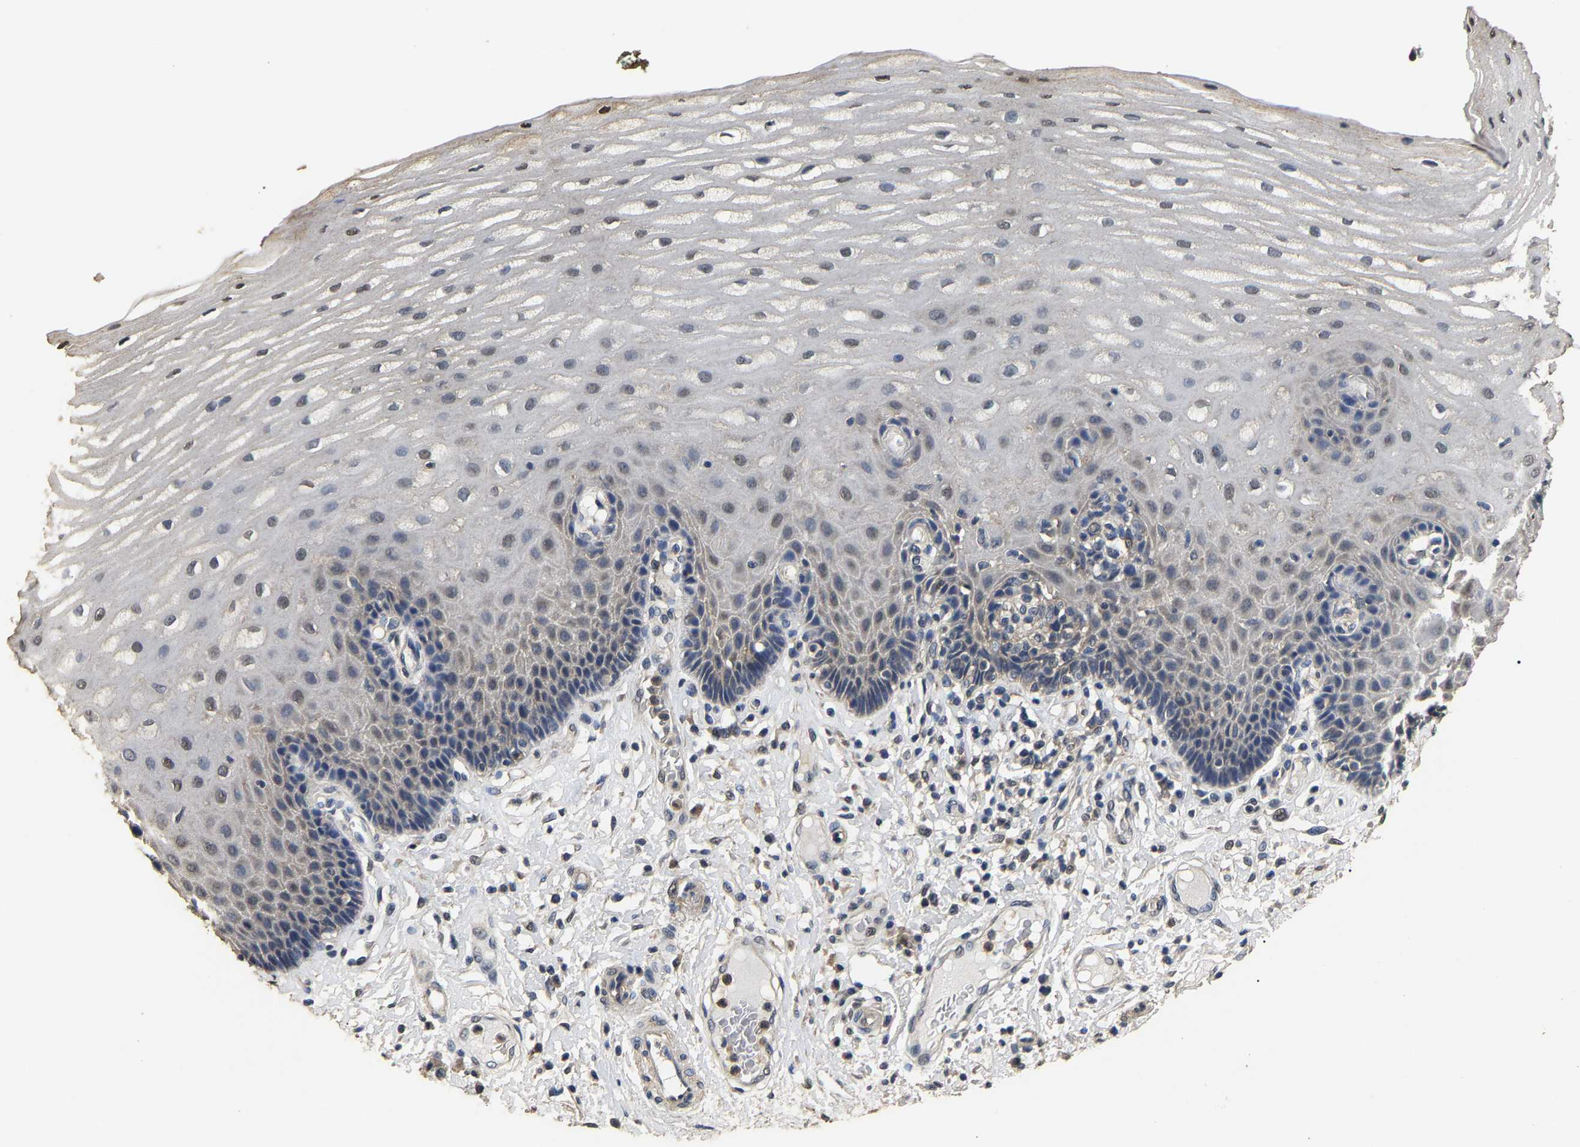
{"staining": {"intensity": "weak", "quantity": "25%-75%", "location": "cytoplasmic/membranous,nuclear"}, "tissue": "esophagus", "cell_type": "Squamous epithelial cells", "image_type": "normal", "snomed": [{"axis": "morphology", "description": "Normal tissue, NOS"}, {"axis": "topography", "description": "Esophagus"}], "caption": "An IHC image of normal tissue is shown. Protein staining in brown shows weak cytoplasmic/membranous,nuclear positivity in esophagus within squamous epithelial cells.", "gene": "PSMD8", "patient": {"sex": "male", "age": 54}}